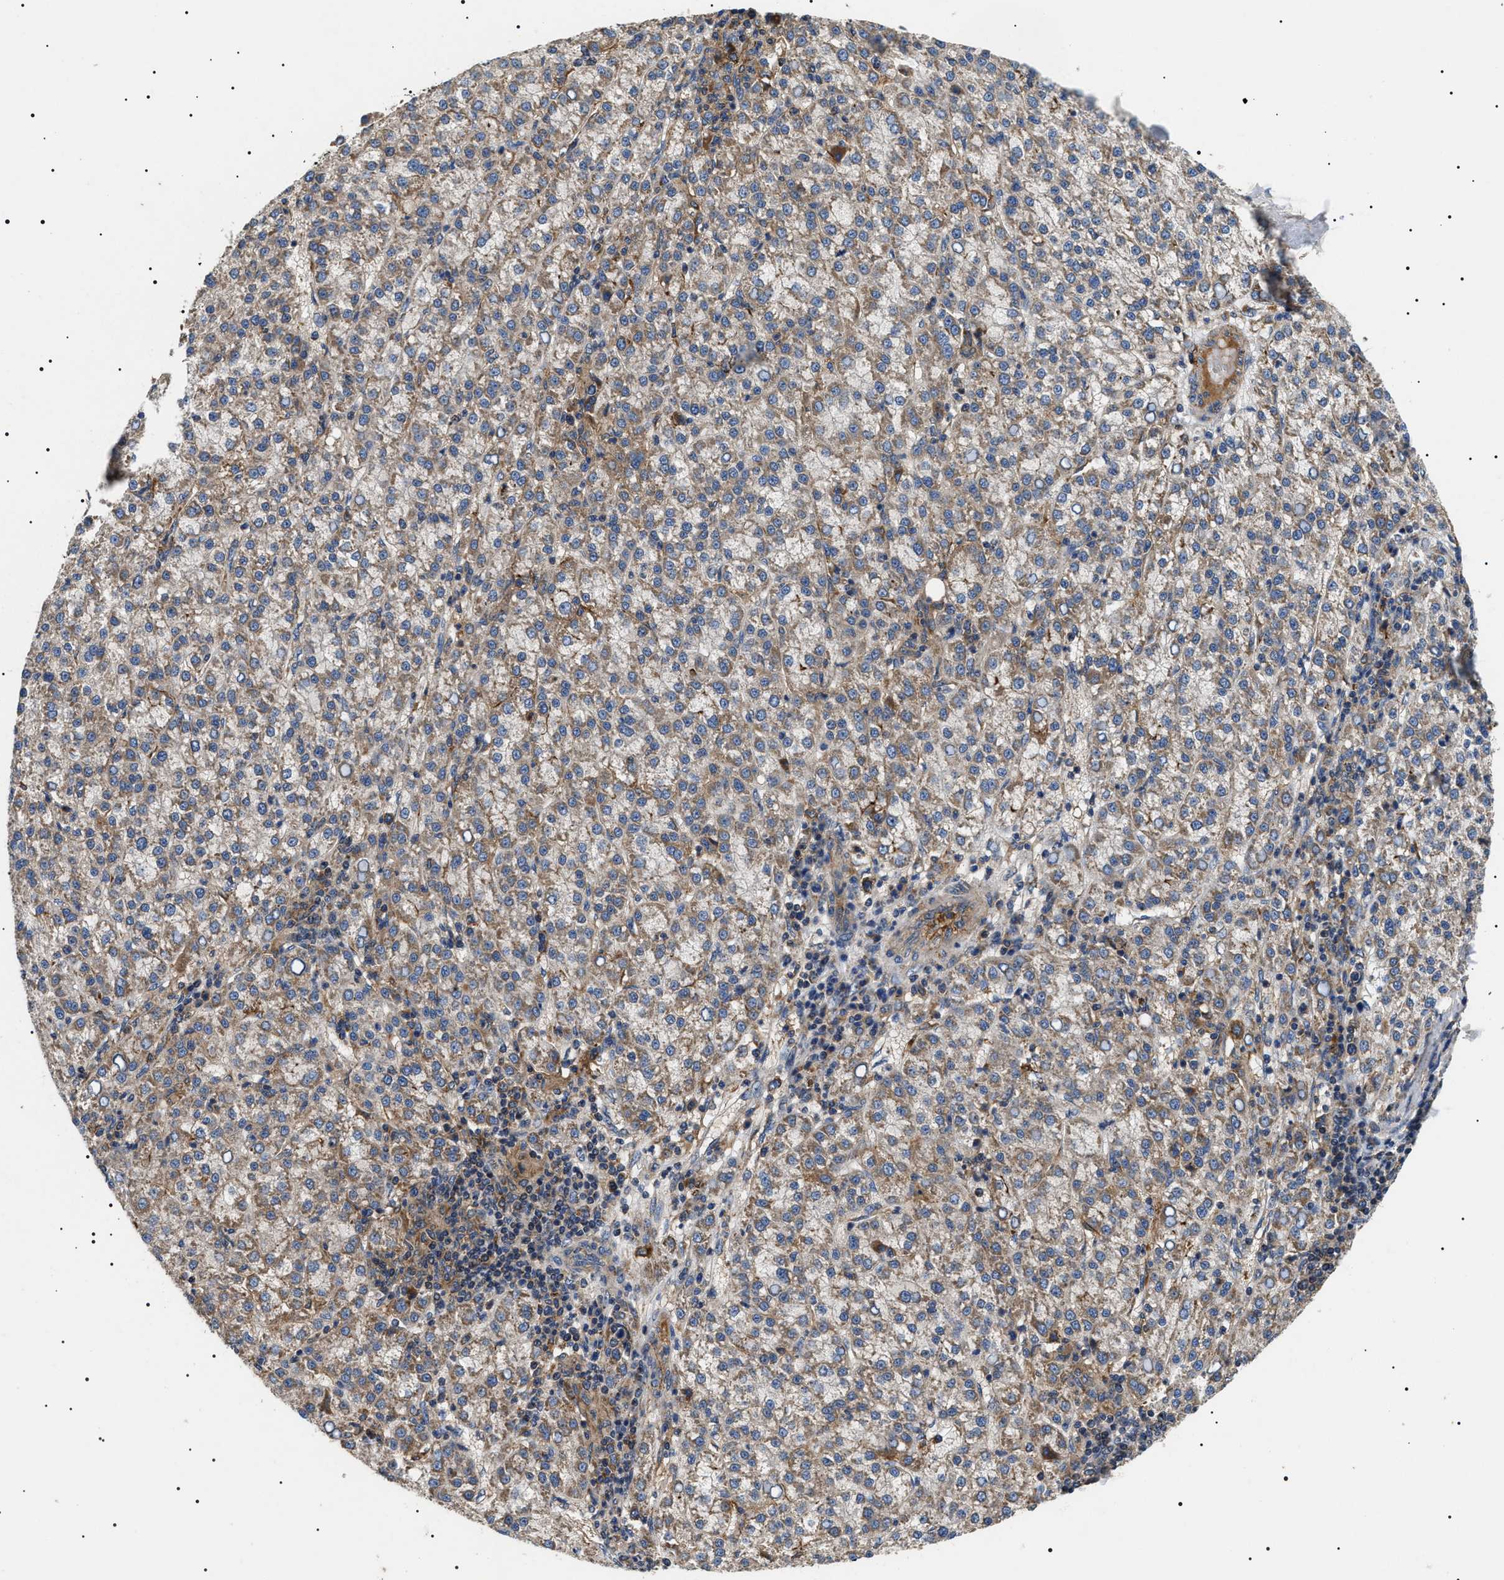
{"staining": {"intensity": "moderate", "quantity": ">75%", "location": "cytoplasmic/membranous"}, "tissue": "liver cancer", "cell_type": "Tumor cells", "image_type": "cancer", "snomed": [{"axis": "morphology", "description": "Carcinoma, Hepatocellular, NOS"}, {"axis": "topography", "description": "Liver"}], "caption": "Hepatocellular carcinoma (liver) stained for a protein shows moderate cytoplasmic/membranous positivity in tumor cells. The protein of interest is shown in brown color, while the nuclei are stained blue.", "gene": "OXSM", "patient": {"sex": "female", "age": 58}}